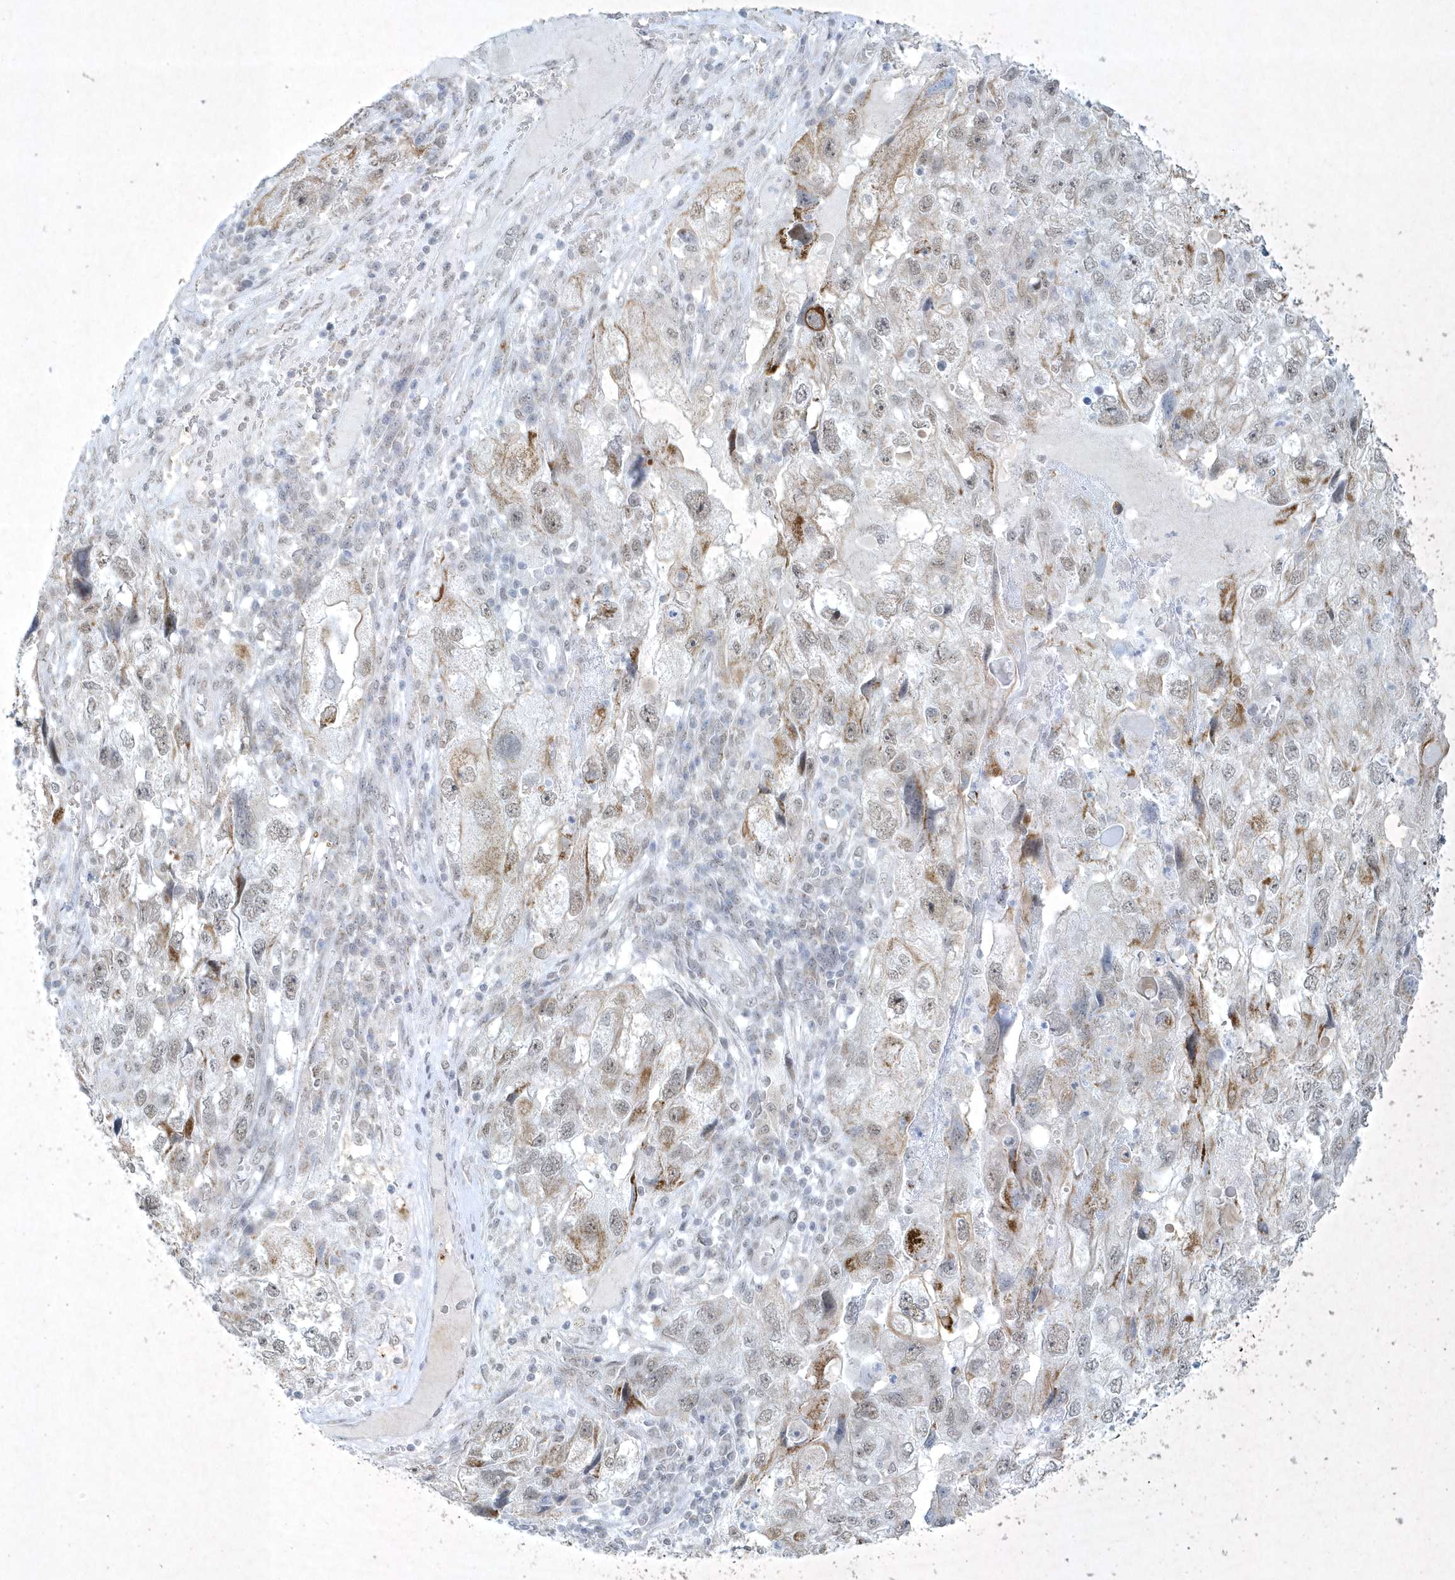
{"staining": {"intensity": "moderate", "quantity": "<25%", "location": "cytoplasmic/membranous"}, "tissue": "endometrial cancer", "cell_type": "Tumor cells", "image_type": "cancer", "snomed": [{"axis": "morphology", "description": "Adenocarcinoma, NOS"}, {"axis": "topography", "description": "Endometrium"}], "caption": "Protein staining by IHC exhibits moderate cytoplasmic/membranous positivity in approximately <25% of tumor cells in endometrial cancer (adenocarcinoma). Nuclei are stained in blue.", "gene": "ZBTB9", "patient": {"sex": "female", "age": 49}}